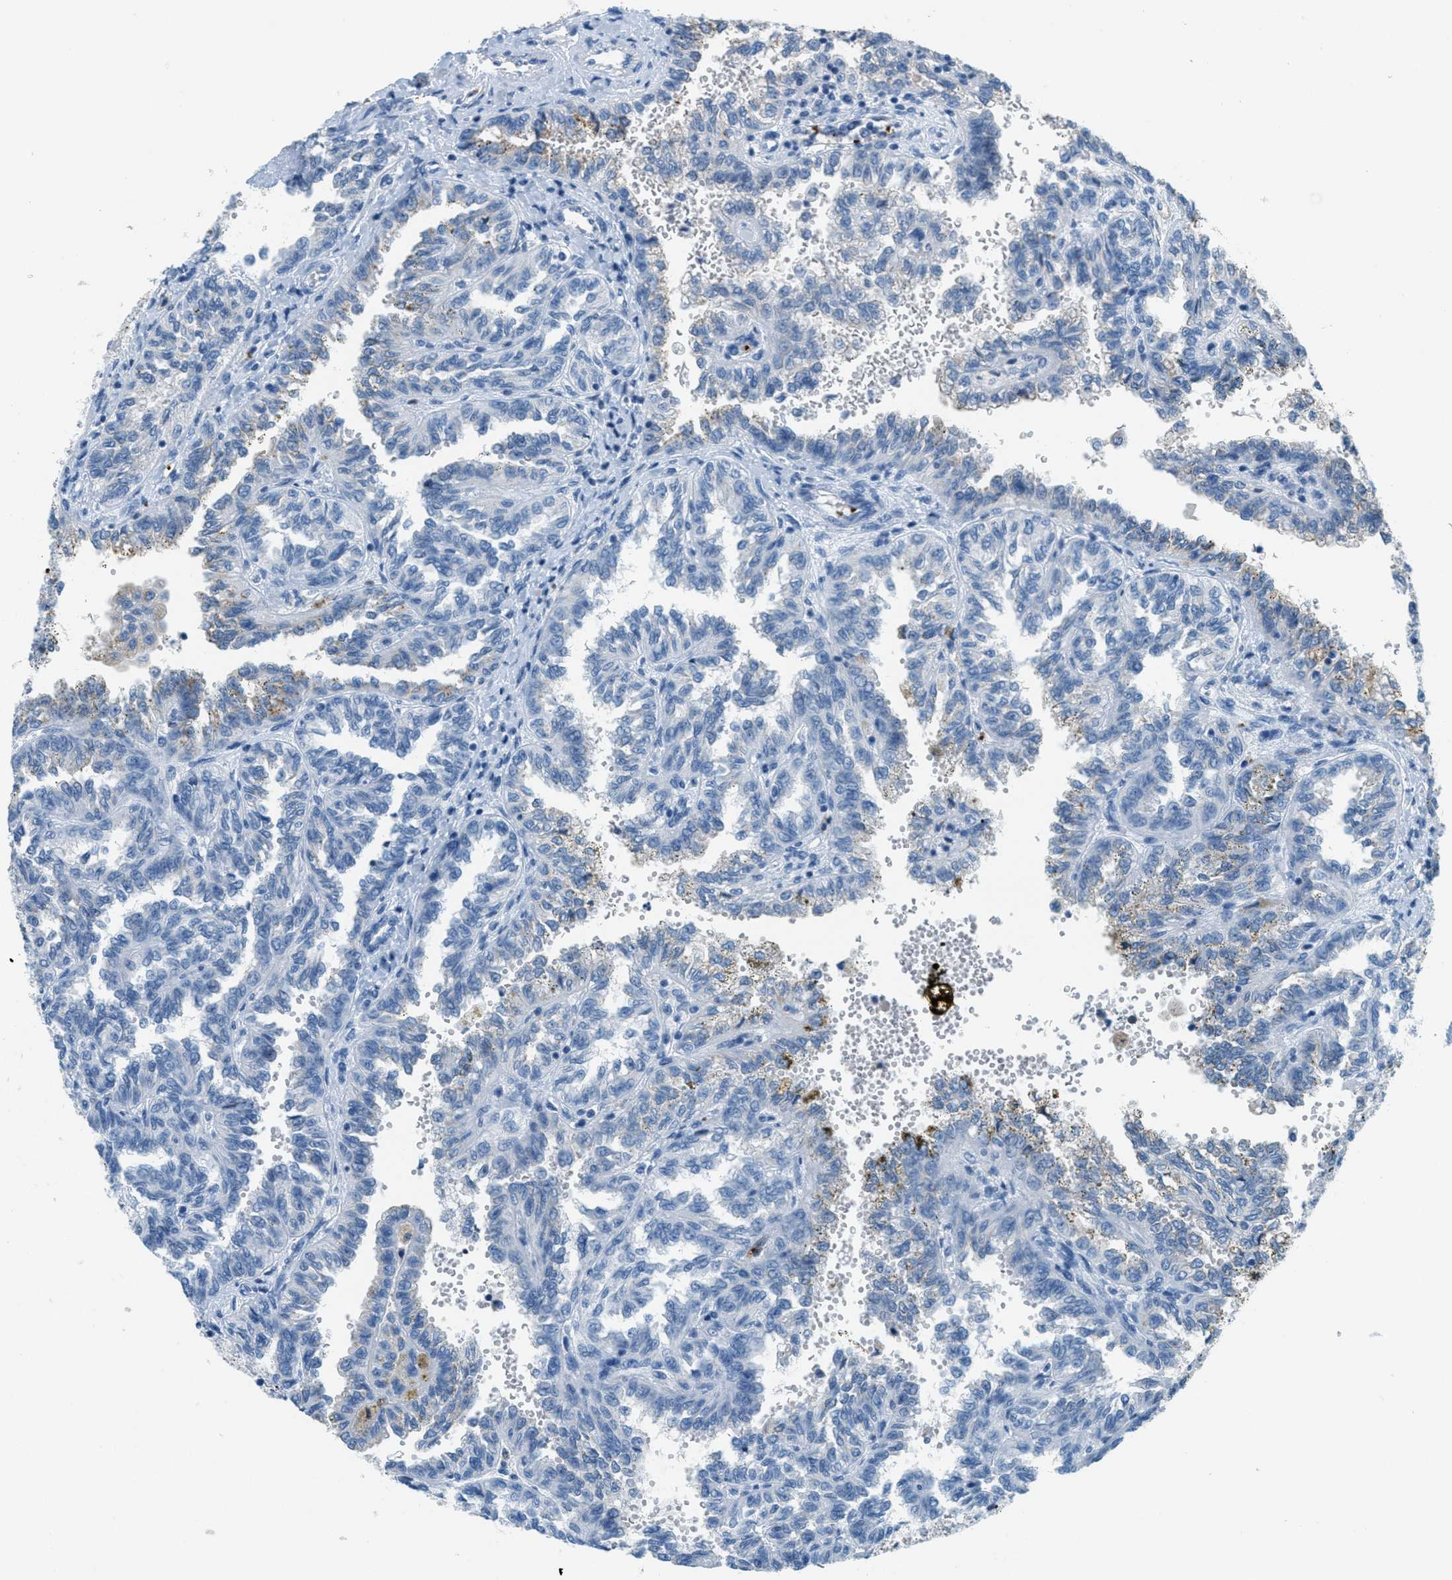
{"staining": {"intensity": "negative", "quantity": "none", "location": "none"}, "tissue": "renal cancer", "cell_type": "Tumor cells", "image_type": "cancer", "snomed": [{"axis": "morphology", "description": "Inflammation, NOS"}, {"axis": "morphology", "description": "Adenocarcinoma, NOS"}, {"axis": "topography", "description": "Kidney"}], "caption": "Photomicrograph shows no protein staining in tumor cells of adenocarcinoma (renal) tissue.", "gene": "PPBP", "patient": {"sex": "male", "age": 68}}